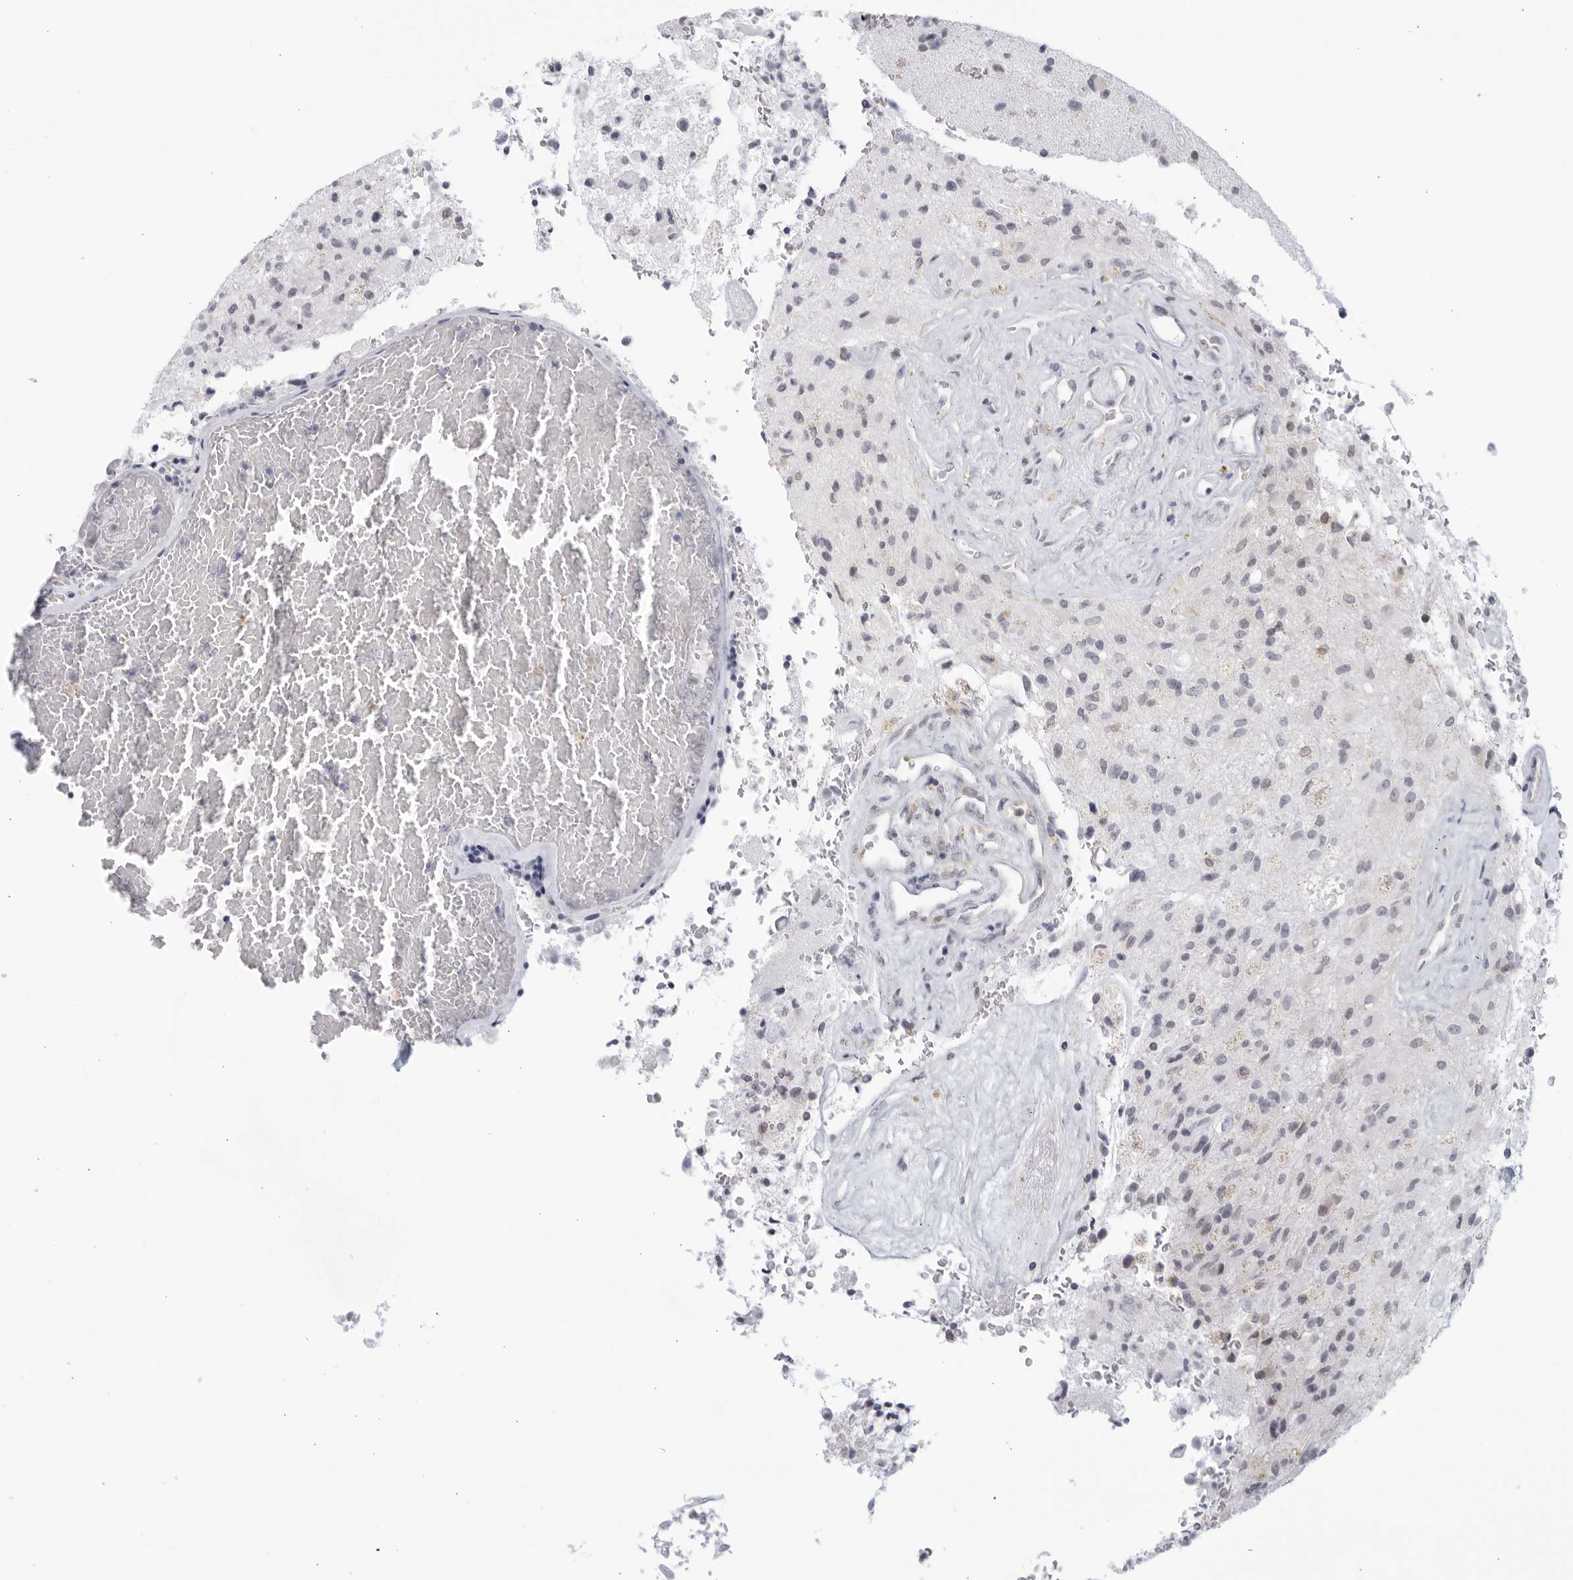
{"staining": {"intensity": "negative", "quantity": "none", "location": "none"}, "tissue": "glioma", "cell_type": "Tumor cells", "image_type": "cancer", "snomed": [{"axis": "morphology", "description": "Glioma, malignant, High grade"}, {"axis": "topography", "description": "Brain"}], "caption": "IHC micrograph of neoplastic tissue: glioma stained with DAB (3,3'-diaminobenzidine) exhibits no significant protein staining in tumor cells.", "gene": "WDTC1", "patient": {"sex": "male", "age": 72}}